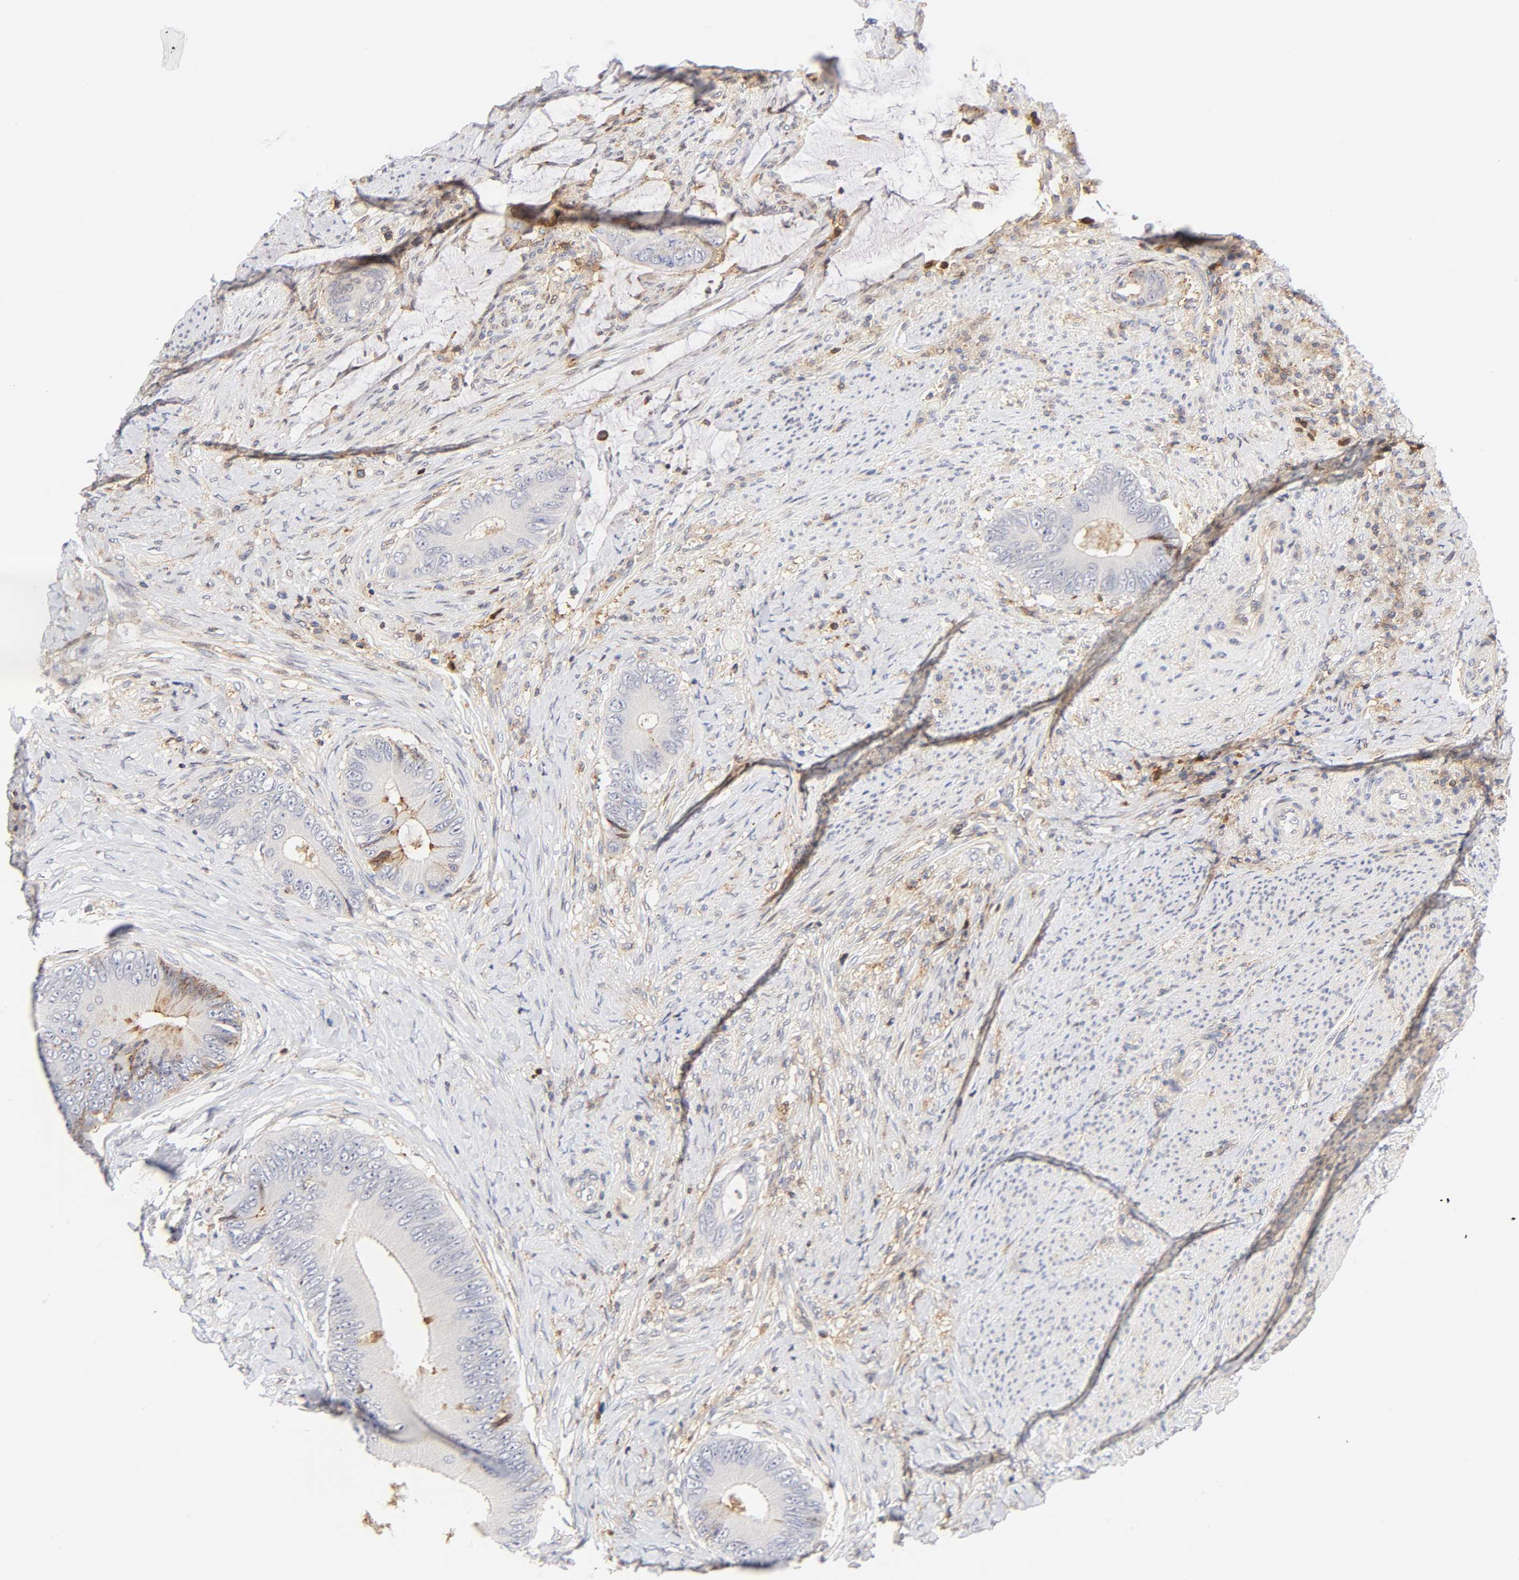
{"staining": {"intensity": "moderate", "quantity": "<25%", "location": "cytoplasmic/membranous"}, "tissue": "colorectal cancer", "cell_type": "Tumor cells", "image_type": "cancer", "snomed": [{"axis": "morphology", "description": "Normal tissue, NOS"}, {"axis": "morphology", "description": "Adenocarcinoma, NOS"}, {"axis": "topography", "description": "Rectum"}, {"axis": "topography", "description": "Peripheral nerve tissue"}], "caption": "A high-resolution micrograph shows immunohistochemistry (IHC) staining of colorectal adenocarcinoma, which shows moderate cytoplasmic/membranous positivity in approximately <25% of tumor cells.", "gene": "ANXA7", "patient": {"sex": "female", "age": 77}}